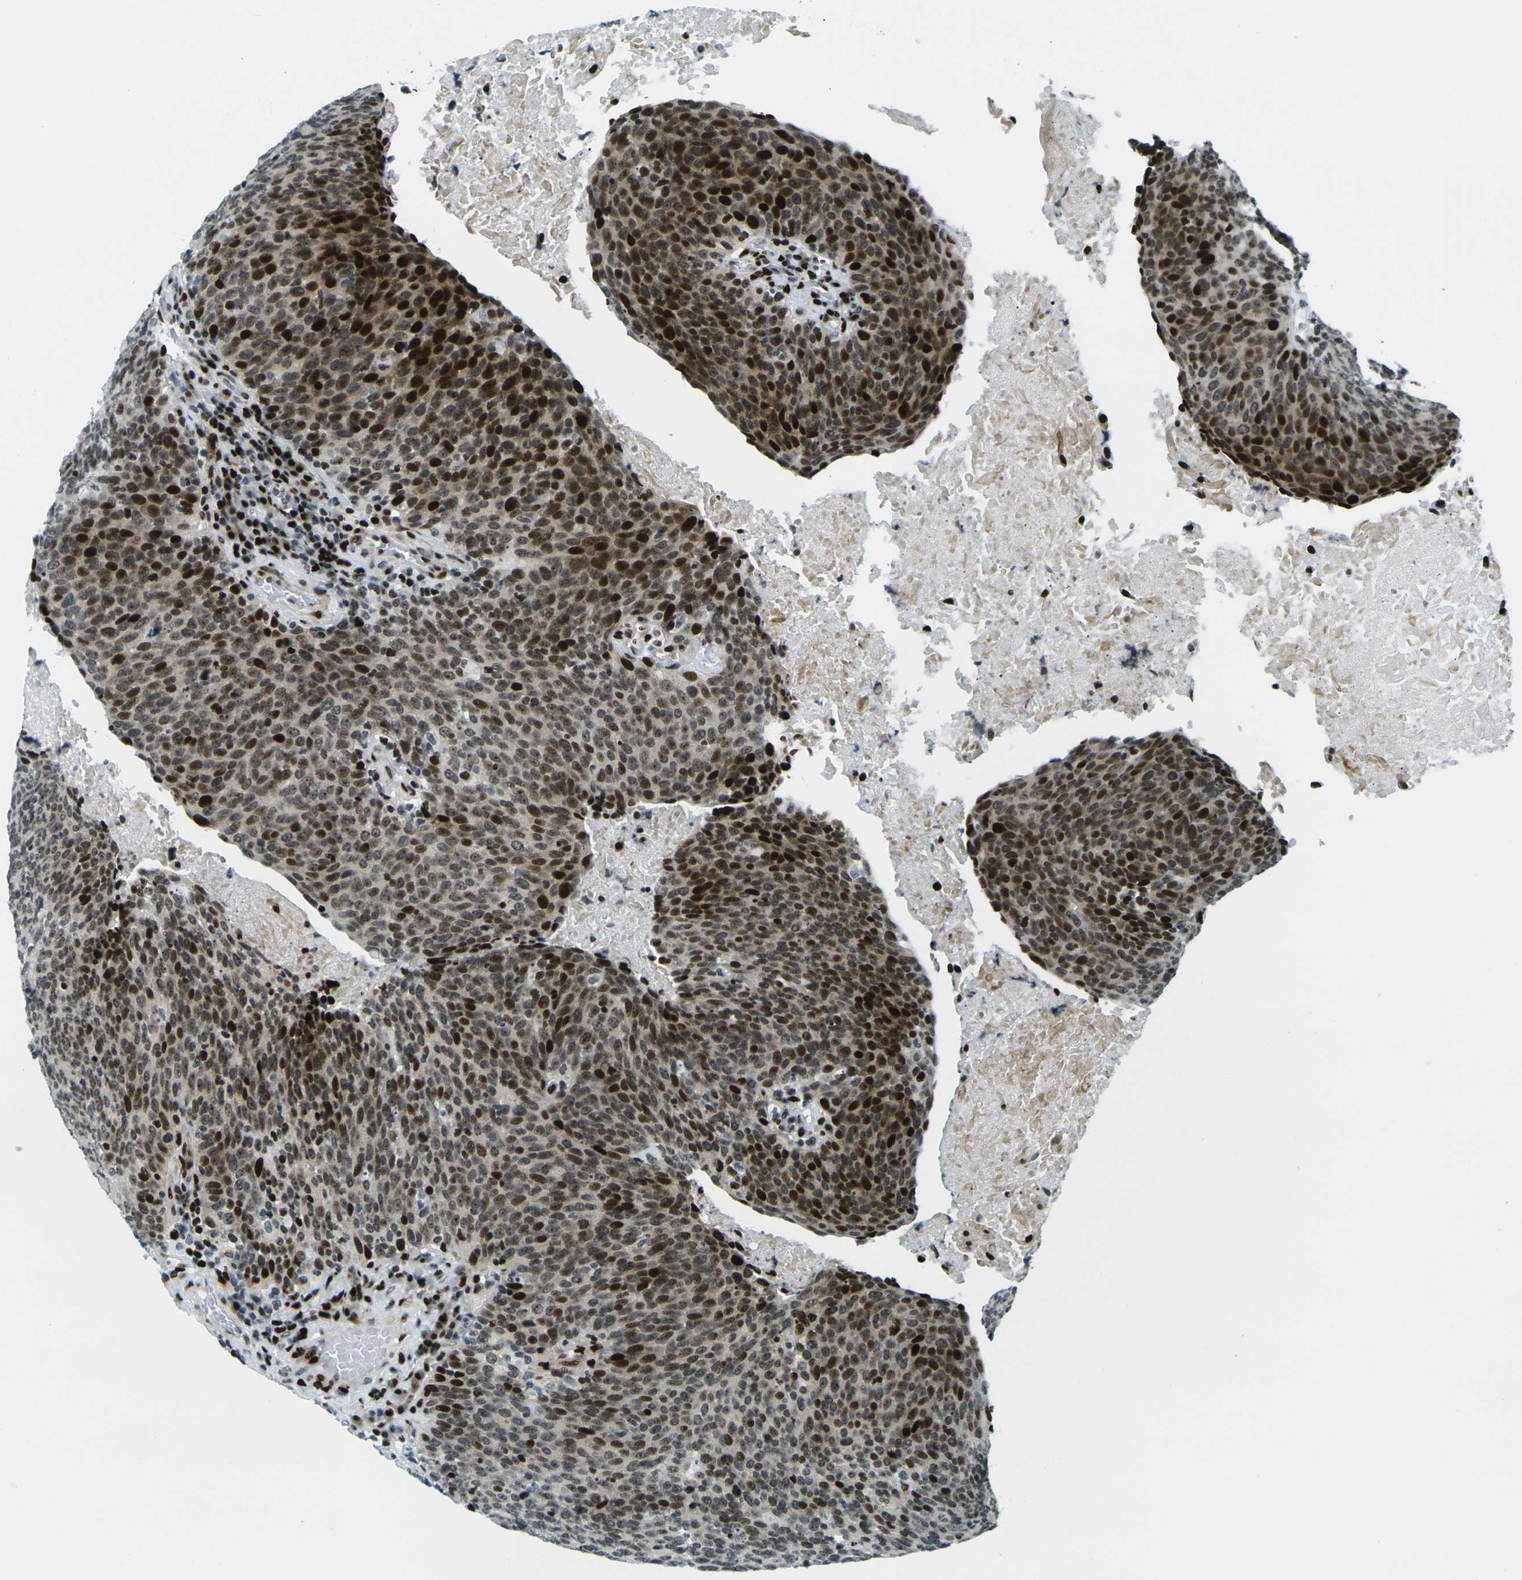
{"staining": {"intensity": "strong", "quantity": ">75%", "location": "nuclear"}, "tissue": "head and neck cancer", "cell_type": "Tumor cells", "image_type": "cancer", "snomed": [{"axis": "morphology", "description": "Squamous cell carcinoma, NOS"}, {"axis": "morphology", "description": "Squamous cell carcinoma, metastatic, NOS"}, {"axis": "topography", "description": "Lymph node"}, {"axis": "topography", "description": "Head-Neck"}], "caption": "A histopathology image showing strong nuclear expression in approximately >75% of tumor cells in head and neck squamous cell carcinoma, as visualized by brown immunohistochemical staining.", "gene": "H3-3A", "patient": {"sex": "male", "age": 62}}